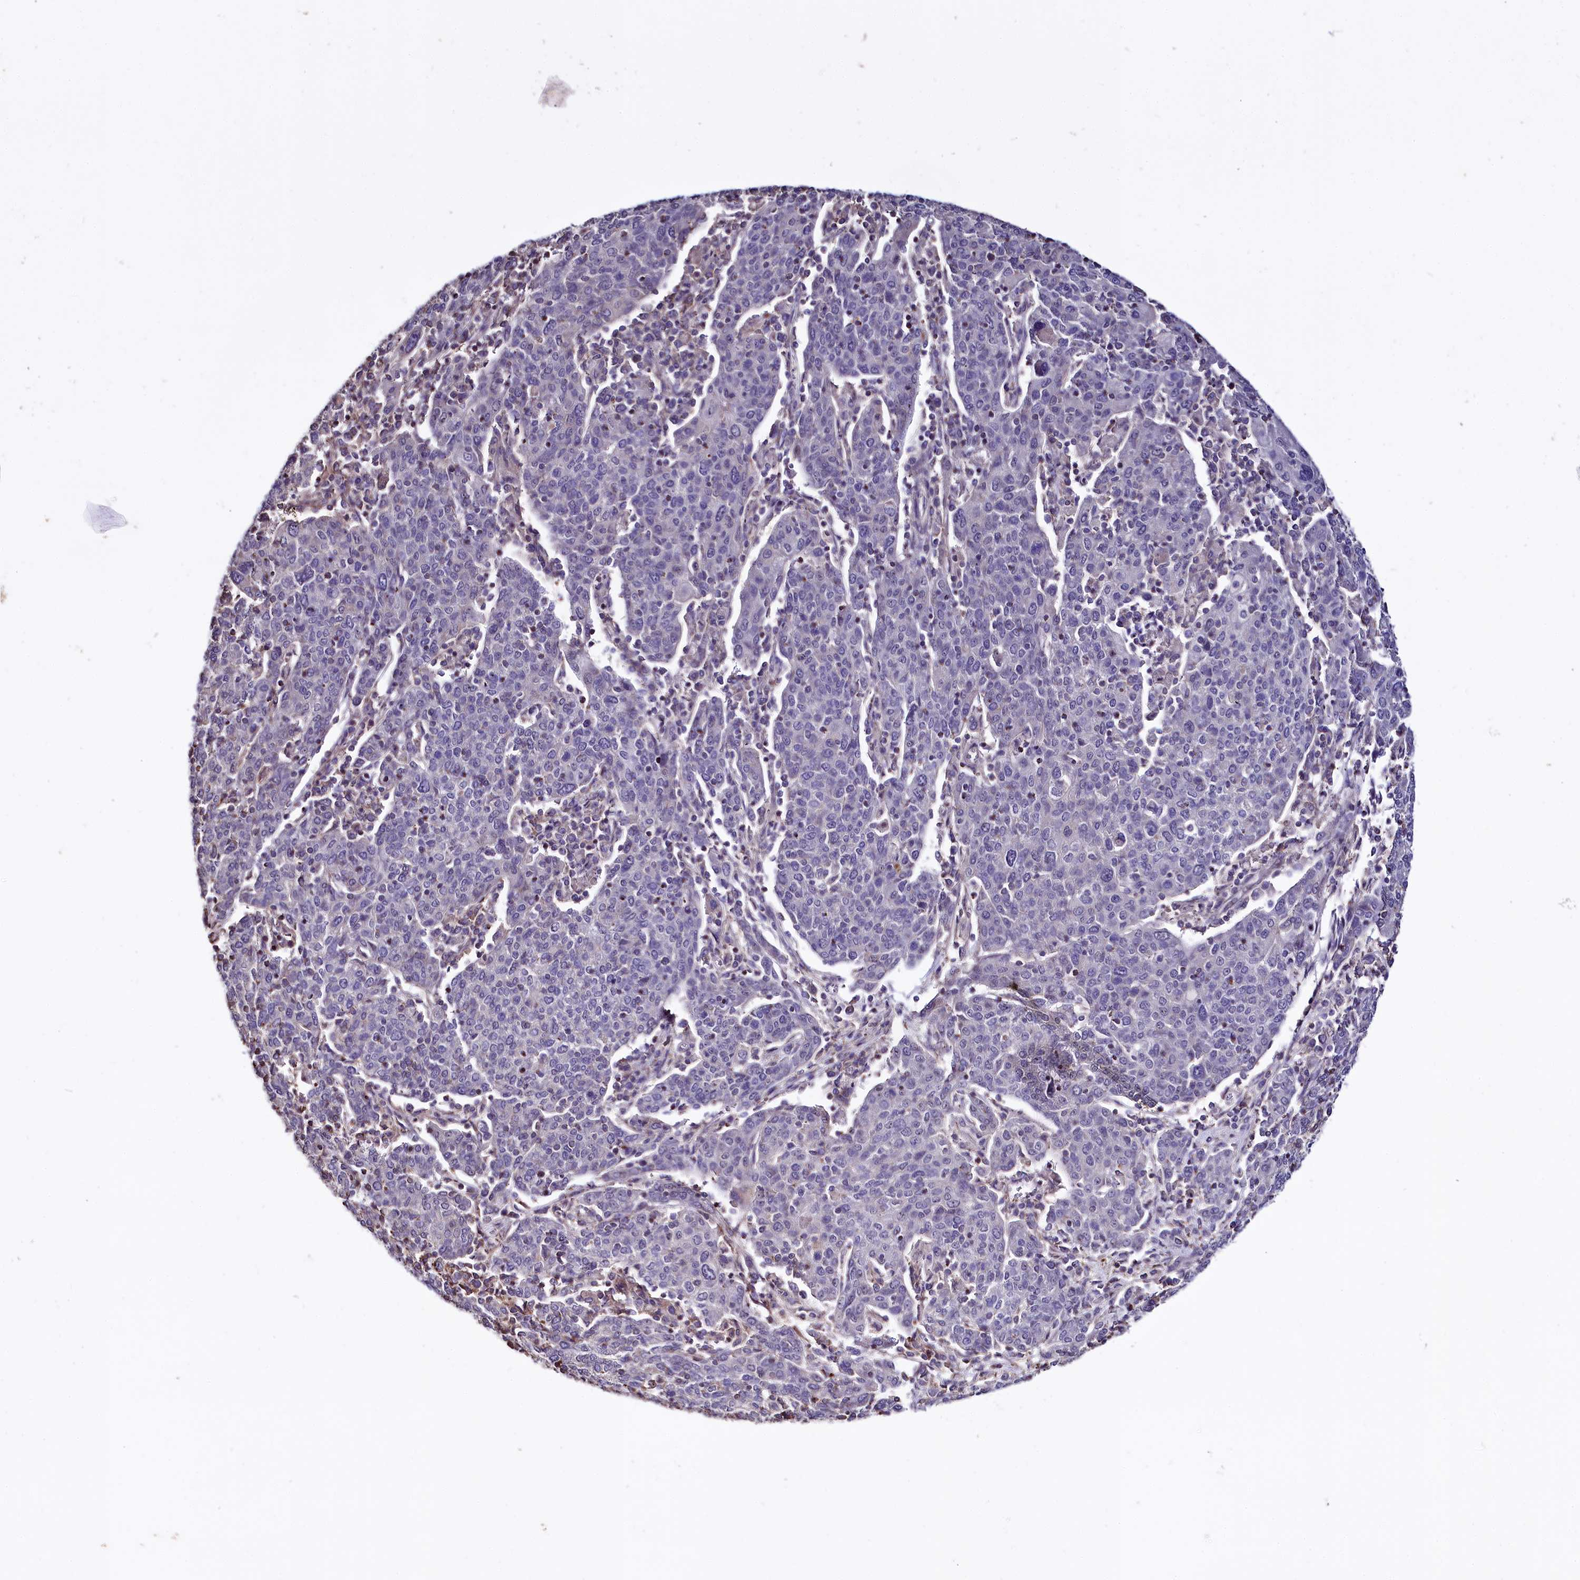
{"staining": {"intensity": "negative", "quantity": "none", "location": "none"}, "tissue": "cervical cancer", "cell_type": "Tumor cells", "image_type": "cancer", "snomed": [{"axis": "morphology", "description": "Squamous cell carcinoma, NOS"}, {"axis": "topography", "description": "Cervix"}], "caption": "High magnification brightfield microscopy of cervical cancer stained with DAB (3,3'-diaminobenzidine) (brown) and counterstained with hematoxylin (blue): tumor cells show no significant positivity.", "gene": "RPUSD3", "patient": {"sex": "female", "age": 67}}